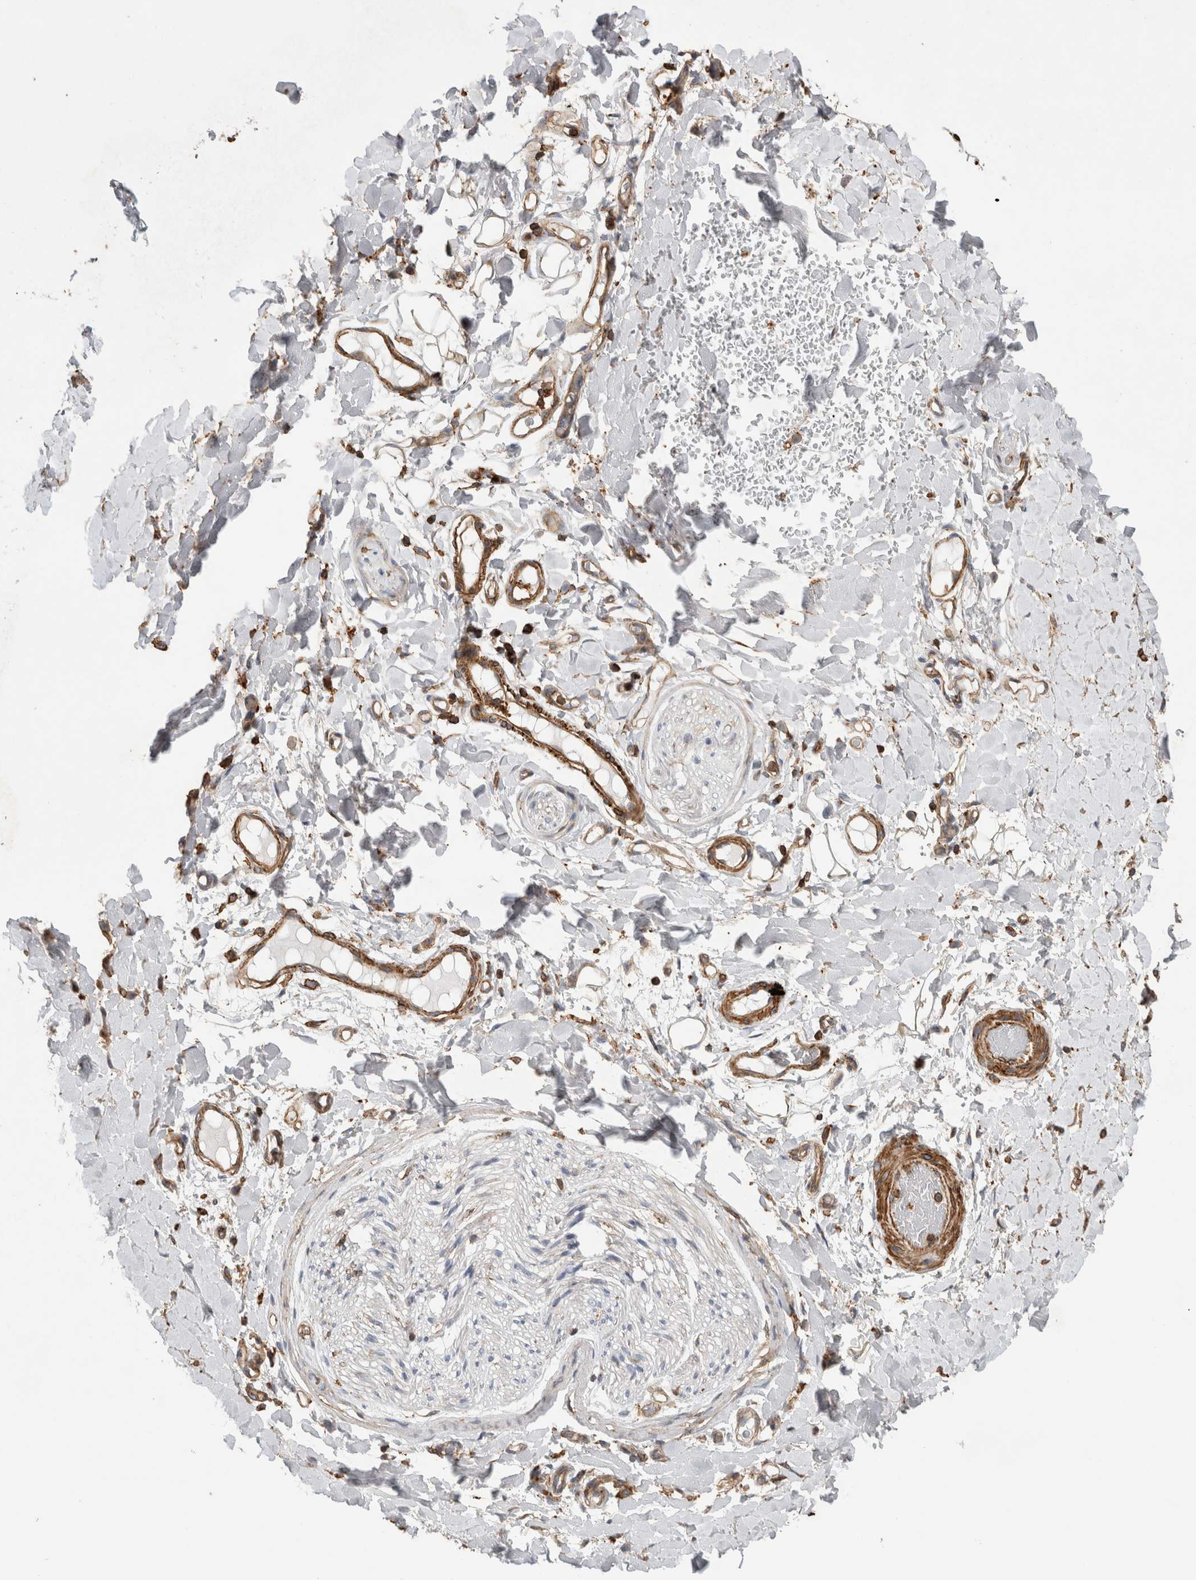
{"staining": {"intensity": "negative", "quantity": "none", "location": "none"}, "tissue": "soft tissue", "cell_type": "Chondrocytes", "image_type": "normal", "snomed": [{"axis": "morphology", "description": "Normal tissue, NOS"}, {"axis": "morphology", "description": "Adenocarcinoma, NOS"}, {"axis": "topography", "description": "Esophagus"}], "caption": "A high-resolution histopathology image shows immunohistochemistry staining of unremarkable soft tissue, which displays no significant expression in chondrocytes.", "gene": "GPER1", "patient": {"sex": "male", "age": 62}}